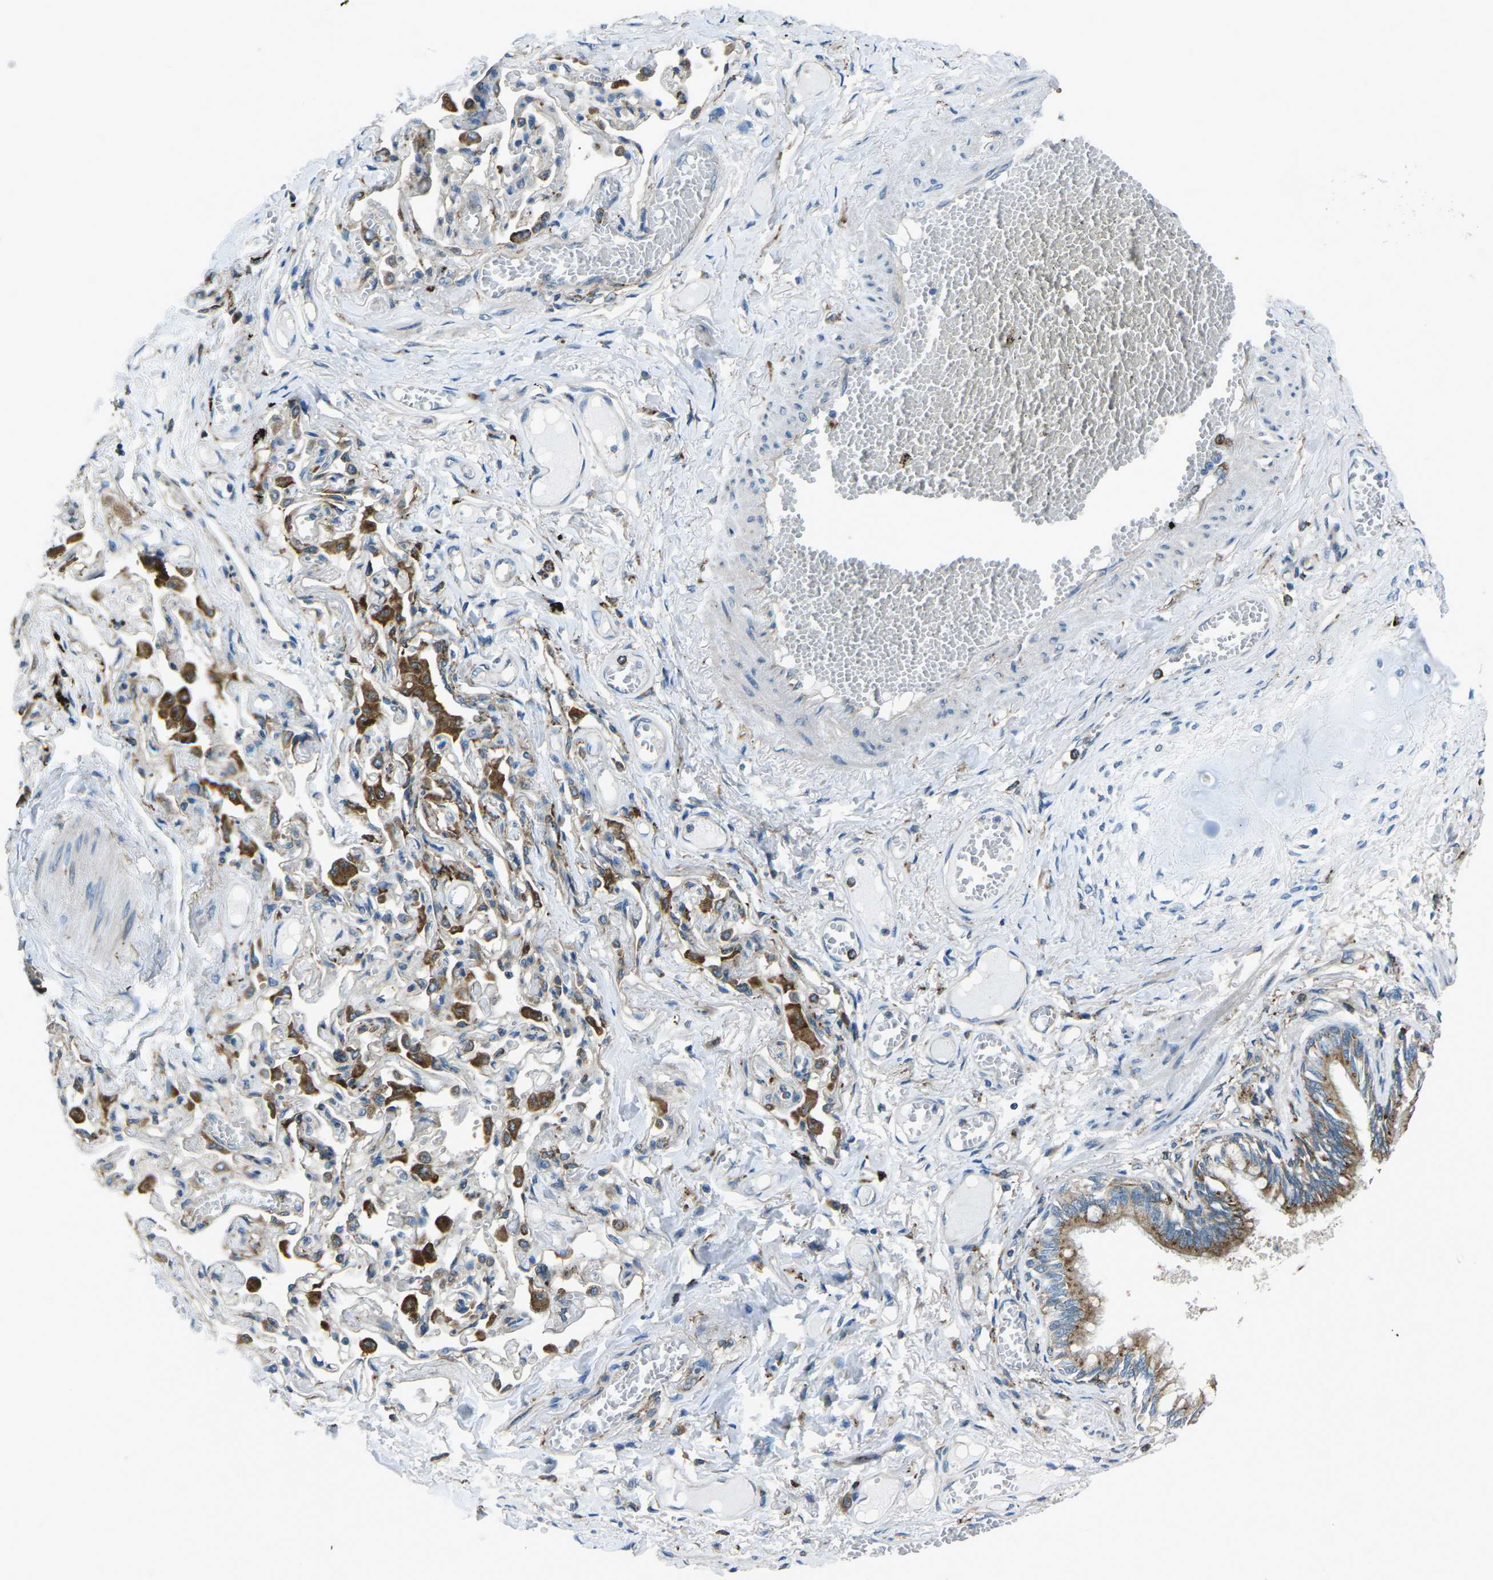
{"staining": {"intensity": "moderate", "quantity": ">75%", "location": "cytoplasmic/membranous"}, "tissue": "bronchus", "cell_type": "Respiratory epithelial cells", "image_type": "normal", "snomed": [{"axis": "morphology", "description": "Normal tissue, NOS"}, {"axis": "morphology", "description": "Inflammation, NOS"}, {"axis": "topography", "description": "Cartilage tissue"}, {"axis": "topography", "description": "Lung"}], "caption": "This is a photomicrograph of immunohistochemistry staining of benign bronchus, which shows moderate expression in the cytoplasmic/membranous of respiratory epithelial cells.", "gene": "CDK17", "patient": {"sex": "male", "age": 71}}